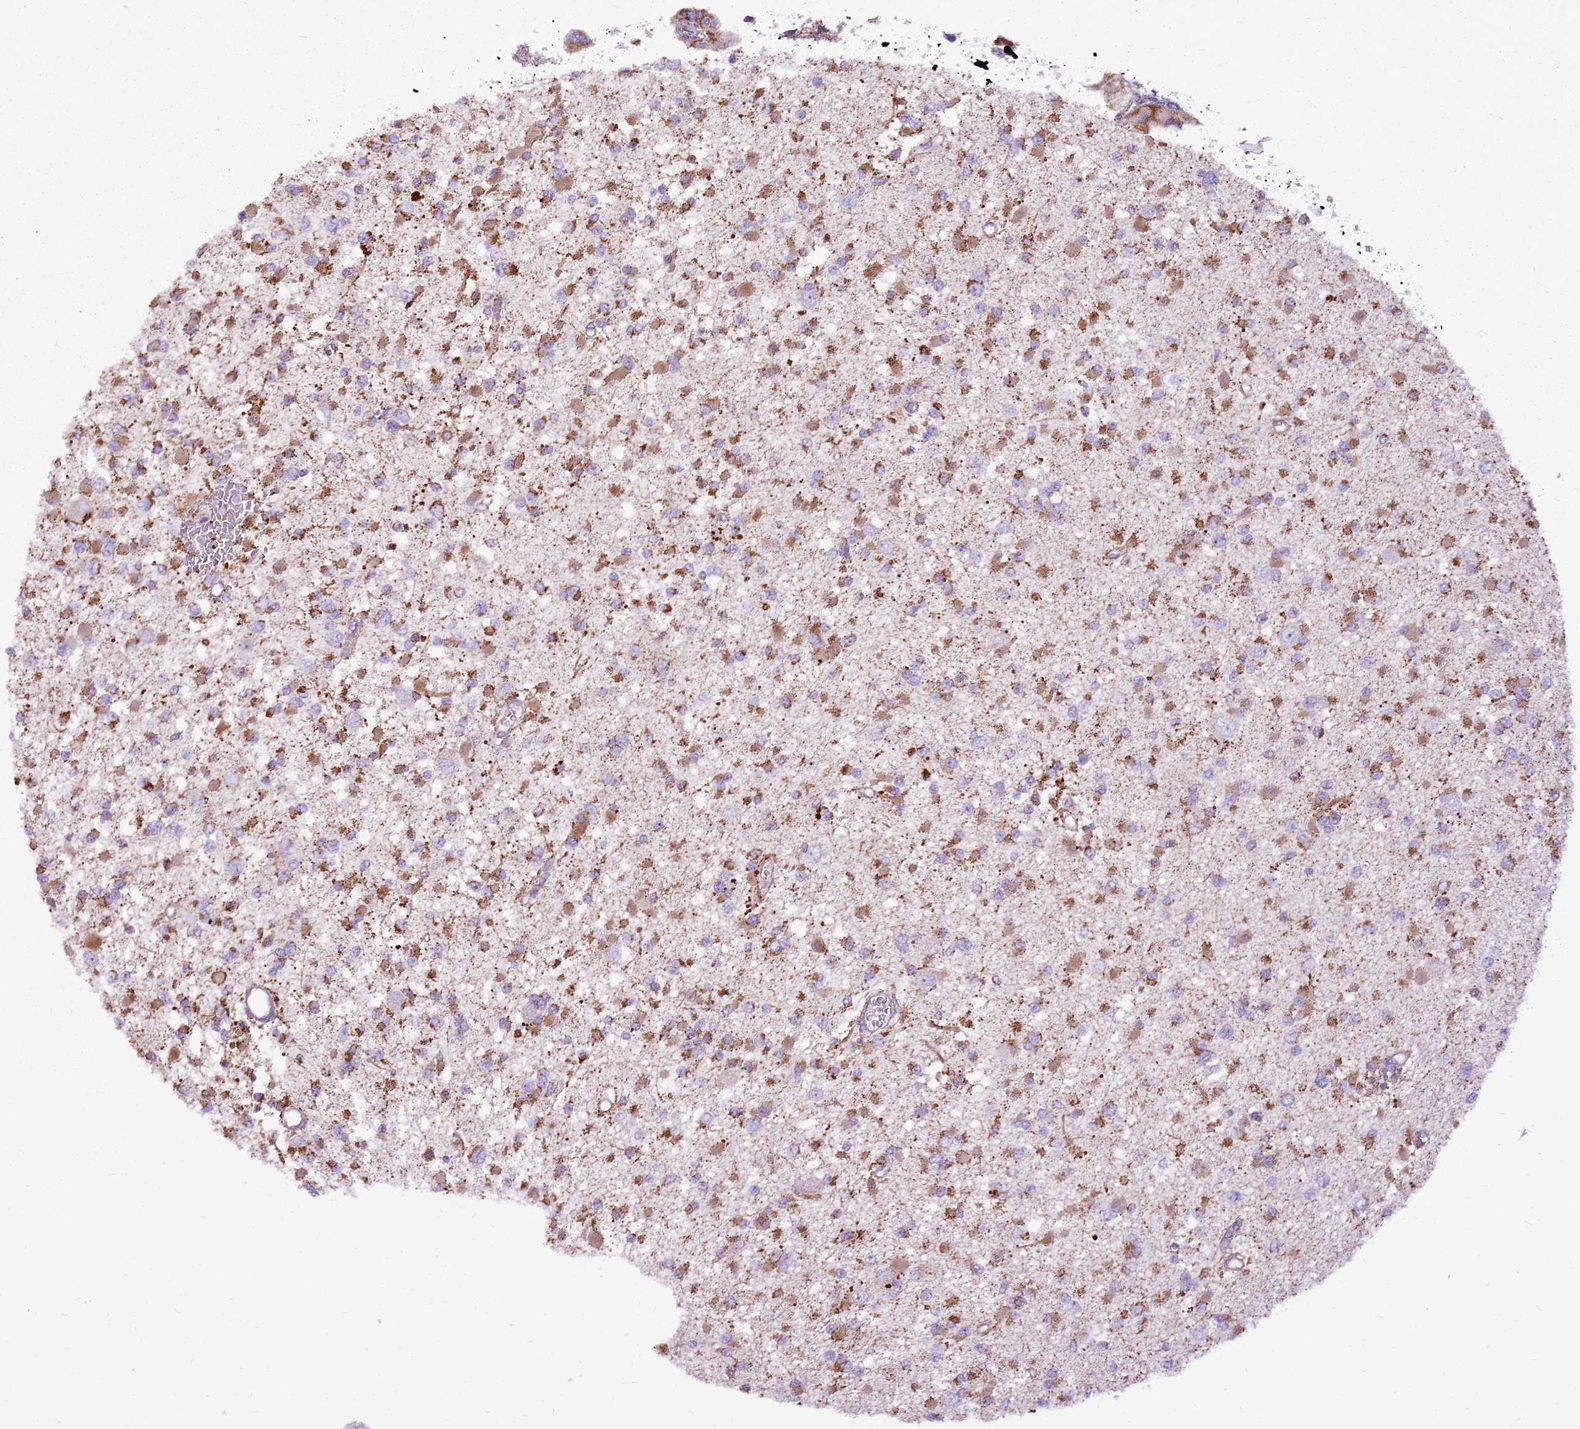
{"staining": {"intensity": "moderate", "quantity": ">75%", "location": "cytoplasmic/membranous"}, "tissue": "glioma", "cell_type": "Tumor cells", "image_type": "cancer", "snomed": [{"axis": "morphology", "description": "Glioma, malignant, Low grade"}, {"axis": "topography", "description": "Brain"}], "caption": "Moderate cytoplasmic/membranous staining is seen in about >75% of tumor cells in low-grade glioma (malignant).", "gene": "GCDH", "patient": {"sex": "female", "age": 22}}